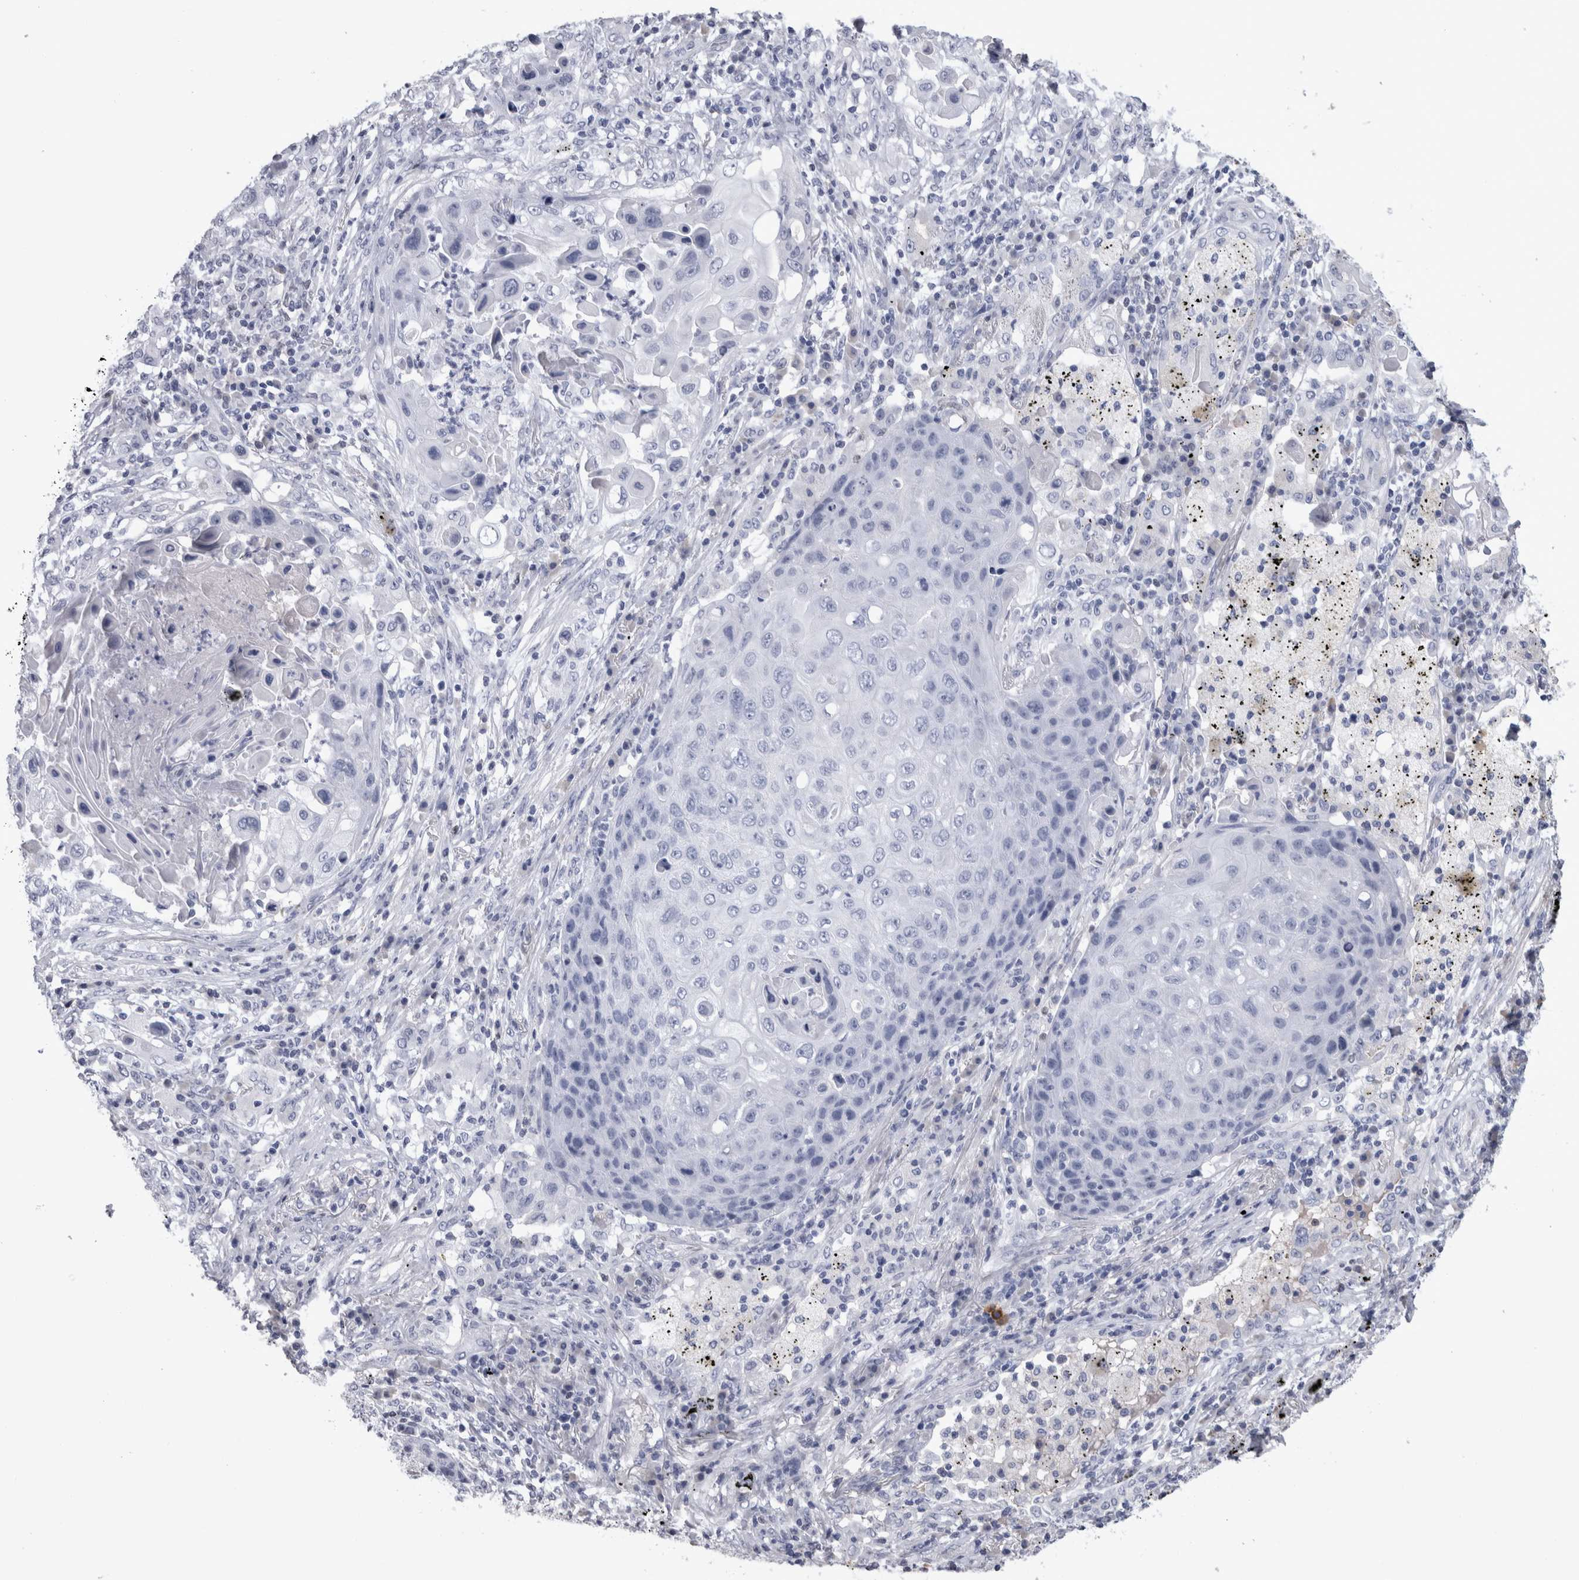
{"staining": {"intensity": "negative", "quantity": "none", "location": "none"}, "tissue": "lung cancer", "cell_type": "Tumor cells", "image_type": "cancer", "snomed": [{"axis": "morphology", "description": "Squamous cell carcinoma, NOS"}, {"axis": "topography", "description": "Lung"}], "caption": "An IHC micrograph of lung squamous cell carcinoma is shown. There is no staining in tumor cells of lung squamous cell carcinoma.", "gene": "PAX5", "patient": {"sex": "female", "age": 63}}